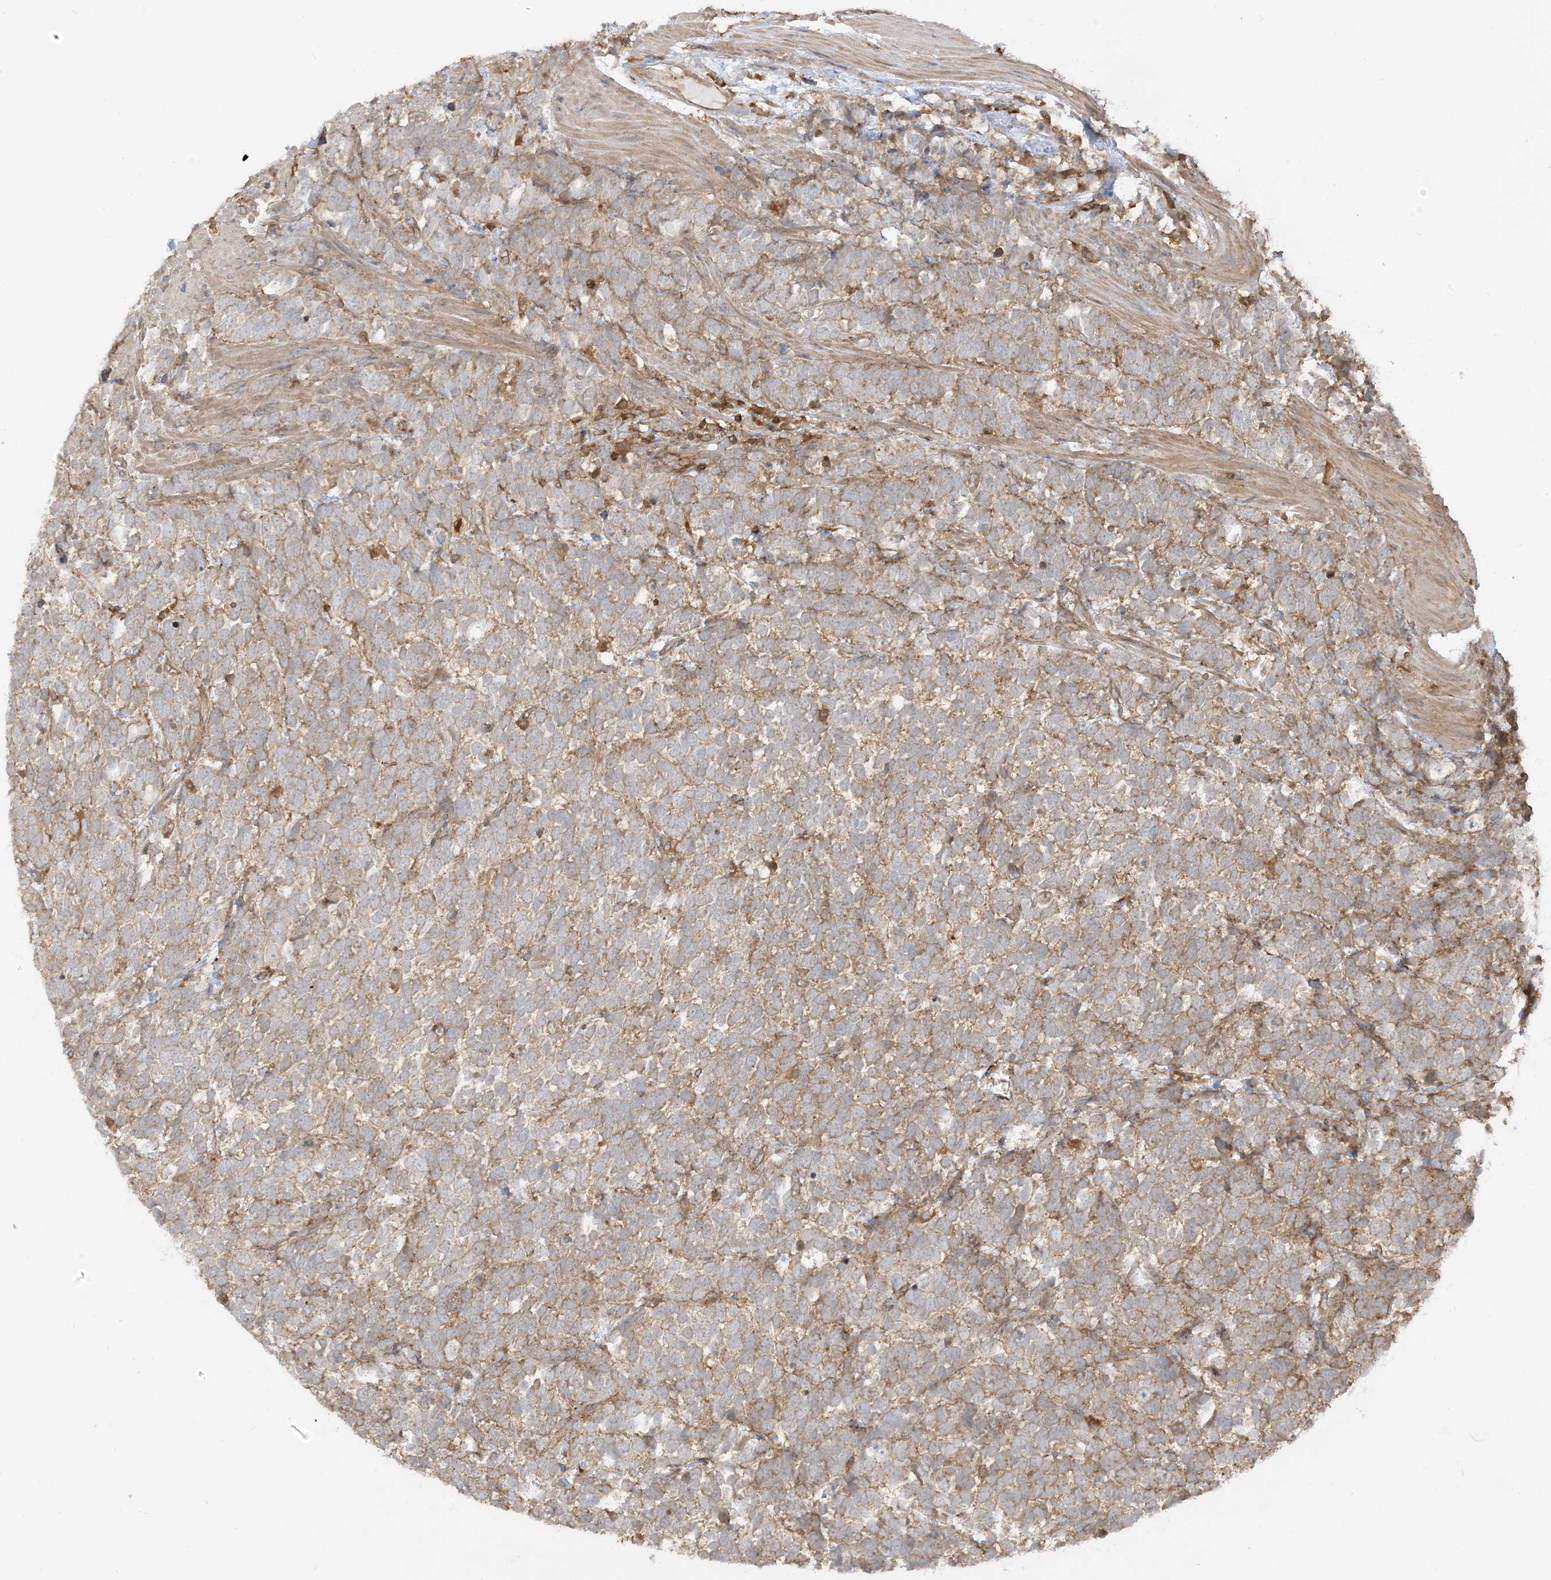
{"staining": {"intensity": "weak", "quantity": ">75%", "location": "cytoplasmic/membranous"}, "tissue": "urothelial cancer", "cell_type": "Tumor cells", "image_type": "cancer", "snomed": [{"axis": "morphology", "description": "Urothelial carcinoma, High grade"}, {"axis": "topography", "description": "Urinary bladder"}], "caption": "Urothelial carcinoma (high-grade) stained for a protein reveals weak cytoplasmic/membranous positivity in tumor cells.", "gene": "CAPZB", "patient": {"sex": "female", "age": 82}}